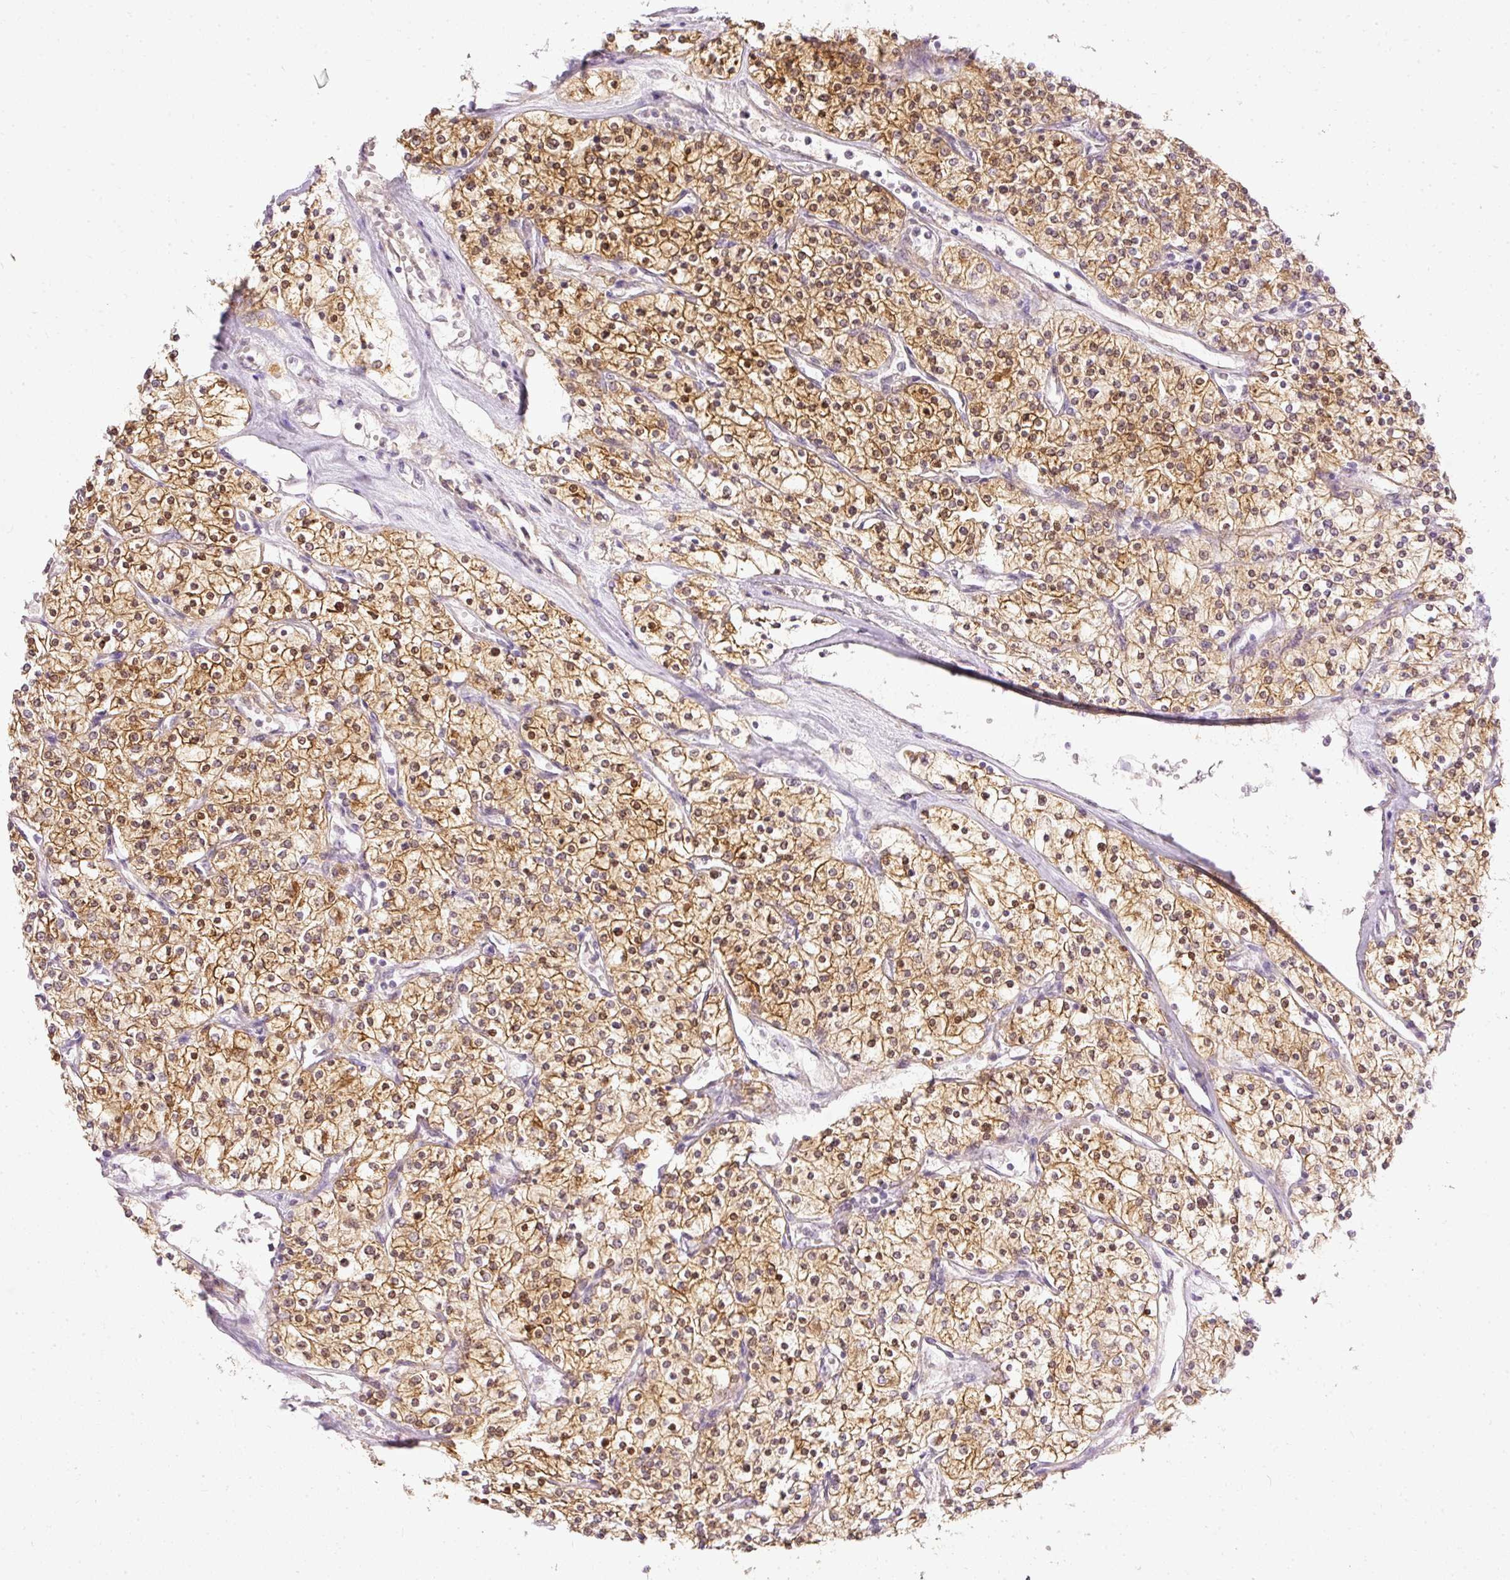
{"staining": {"intensity": "moderate", "quantity": "25%-75%", "location": "cytoplasmic/membranous,nuclear"}, "tissue": "renal cancer", "cell_type": "Tumor cells", "image_type": "cancer", "snomed": [{"axis": "morphology", "description": "Adenocarcinoma, NOS"}, {"axis": "topography", "description": "Kidney"}], "caption": "Immunohistochemistry of human renal cancer (adenocarcinoma) exhibits medium levels of moderate cytoplasmic/membranous and nuclear expression in approximately 25%-75% of tumor cells.", "gene": "ARMH3", "patient": {"sex": "male", "age": 80}}